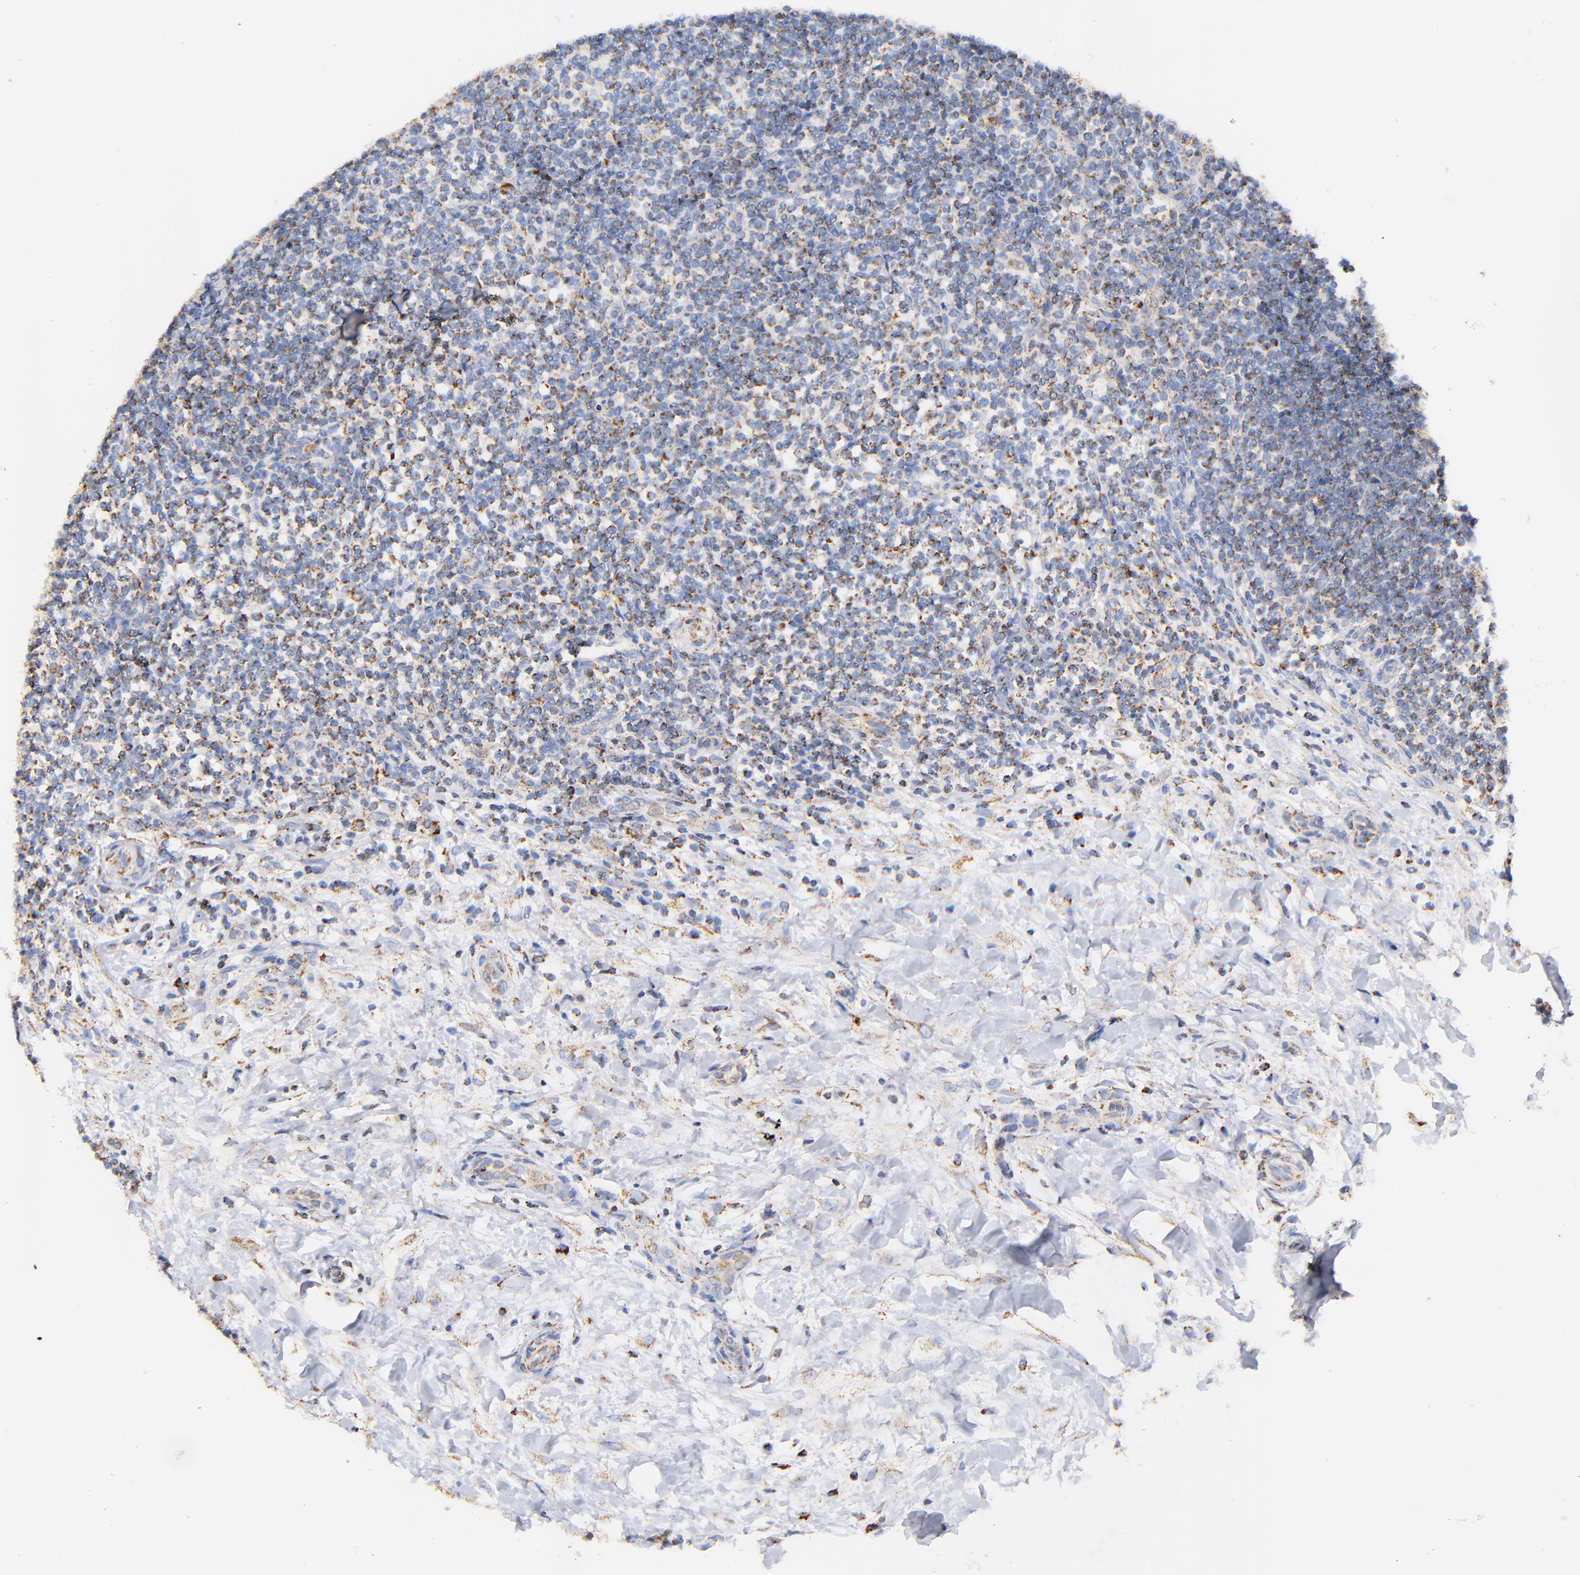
{"staining": {"intensity": "moderate", "quantity": "25%-75%", "location": "cytoplasmic/membranous"}, "tissue": "lymphoma", "cell_type": "Tumor cells", "image_type": "cancer", "snomed": [{"axis": "morphology", "description": "Malignant lymphoma, non-Hodgkin's type, Low grade"}, {"axis": "topography", "description": "Lymph node"}], "caption": "A micrograph of human low-grade malignant lymphoma, non-Hodgkin's type stained for a protein demonstrates moderate cytoplasmic/membranous brown staining in tumor cells.", "gene": "ATP5F1D", "patient": {"sex": "female", "age": 76}}